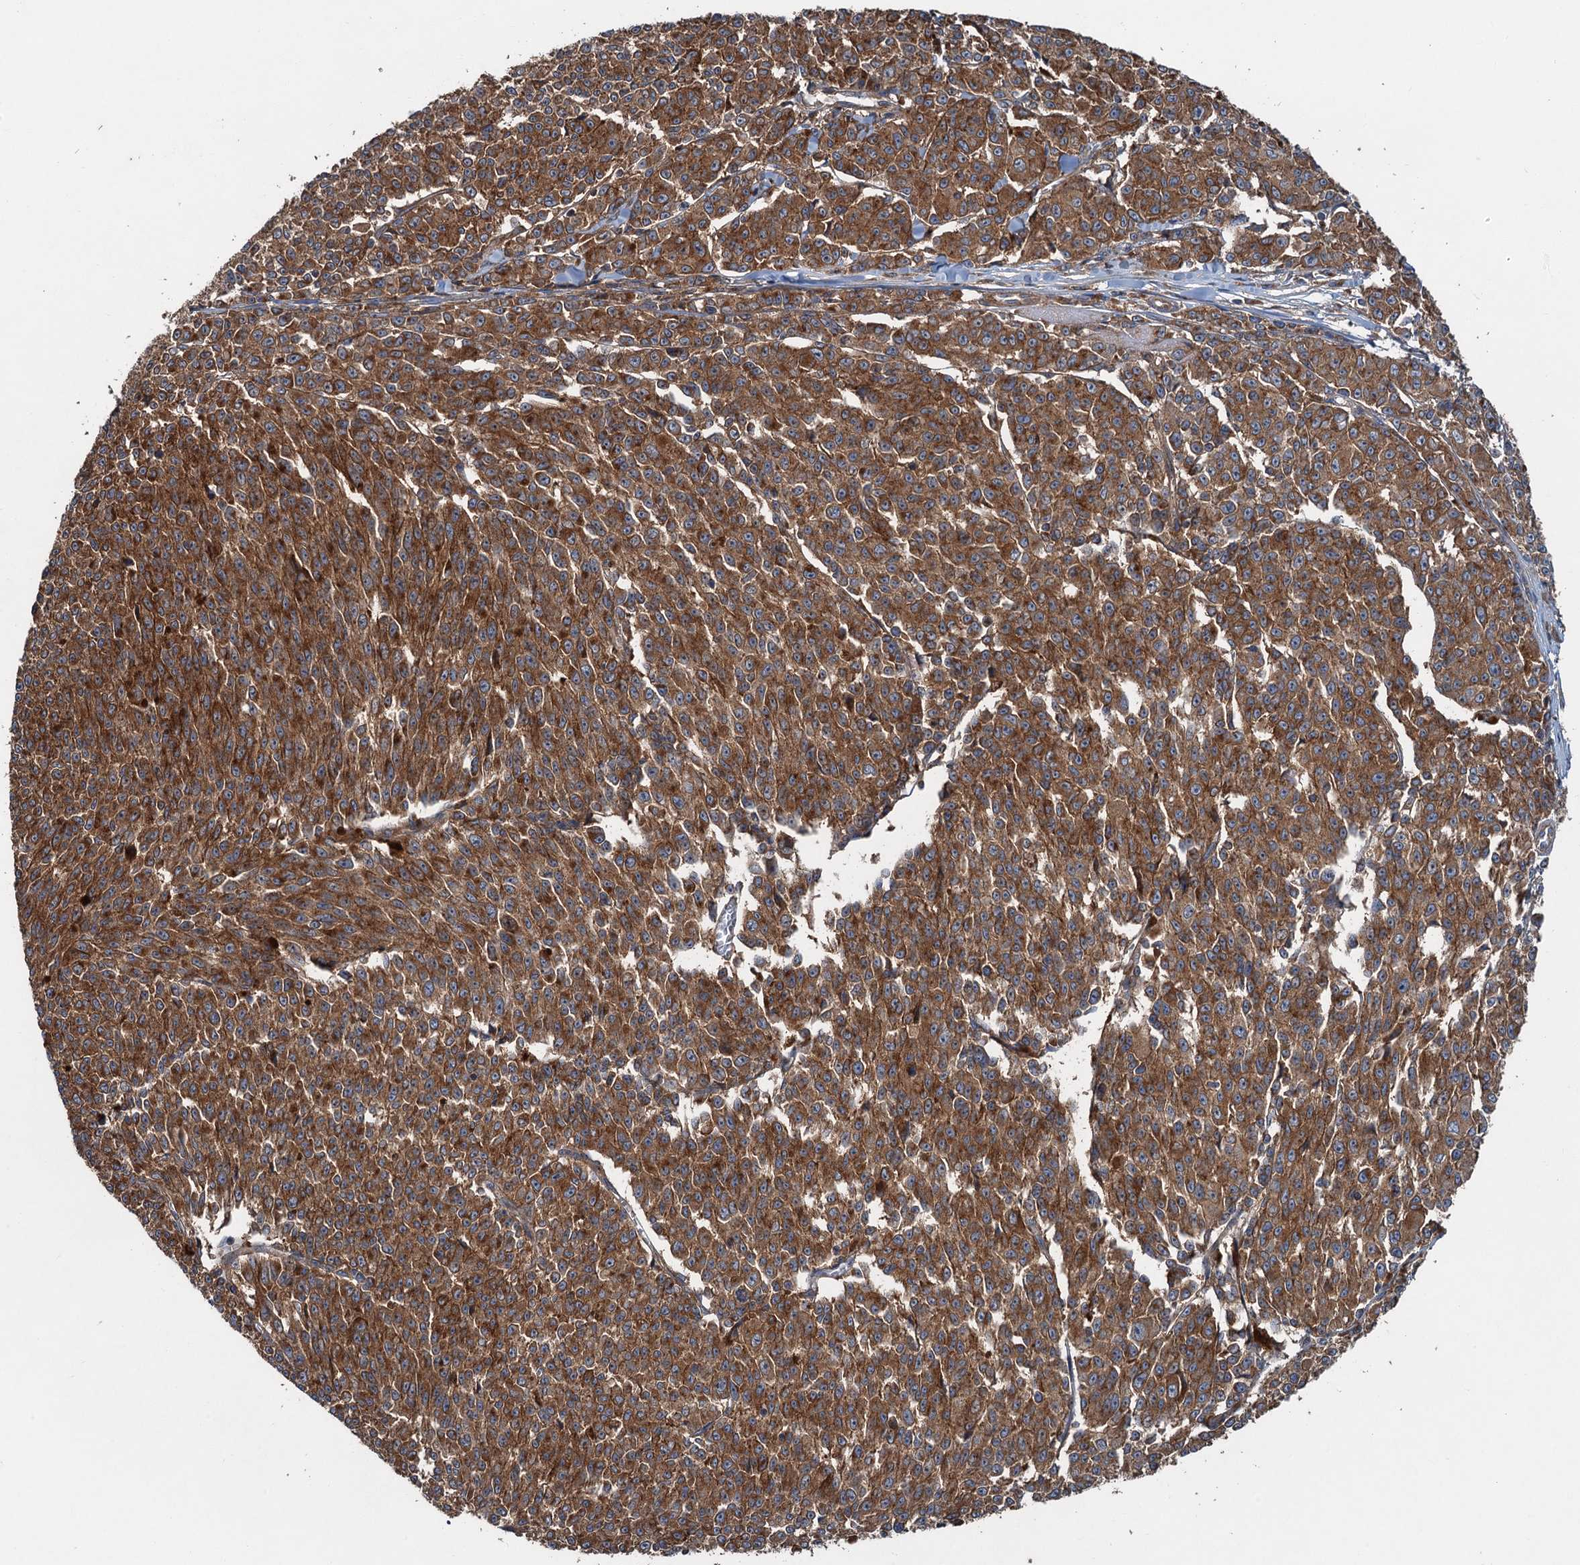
{"staining": {"intensity": "strong", "quantity": ">75%", "location": "cytoplasmic/membranous"}, "tissue": "melanoma", "cell_type": "Tumor cells", "image_type": "cancer", "snomed": [{"axis": "morphology", "description": "Malignant melanoma, NOS"}, {"axis": "topography", "description": "Skin"}], "caption": "Malignant melanoma stained with a brown dye shows strong cytoplasmic/membranous positive staining in about >75% of tumor cells.", "gene": "COG3", "patient": {"sex": "female", "age": 52}}